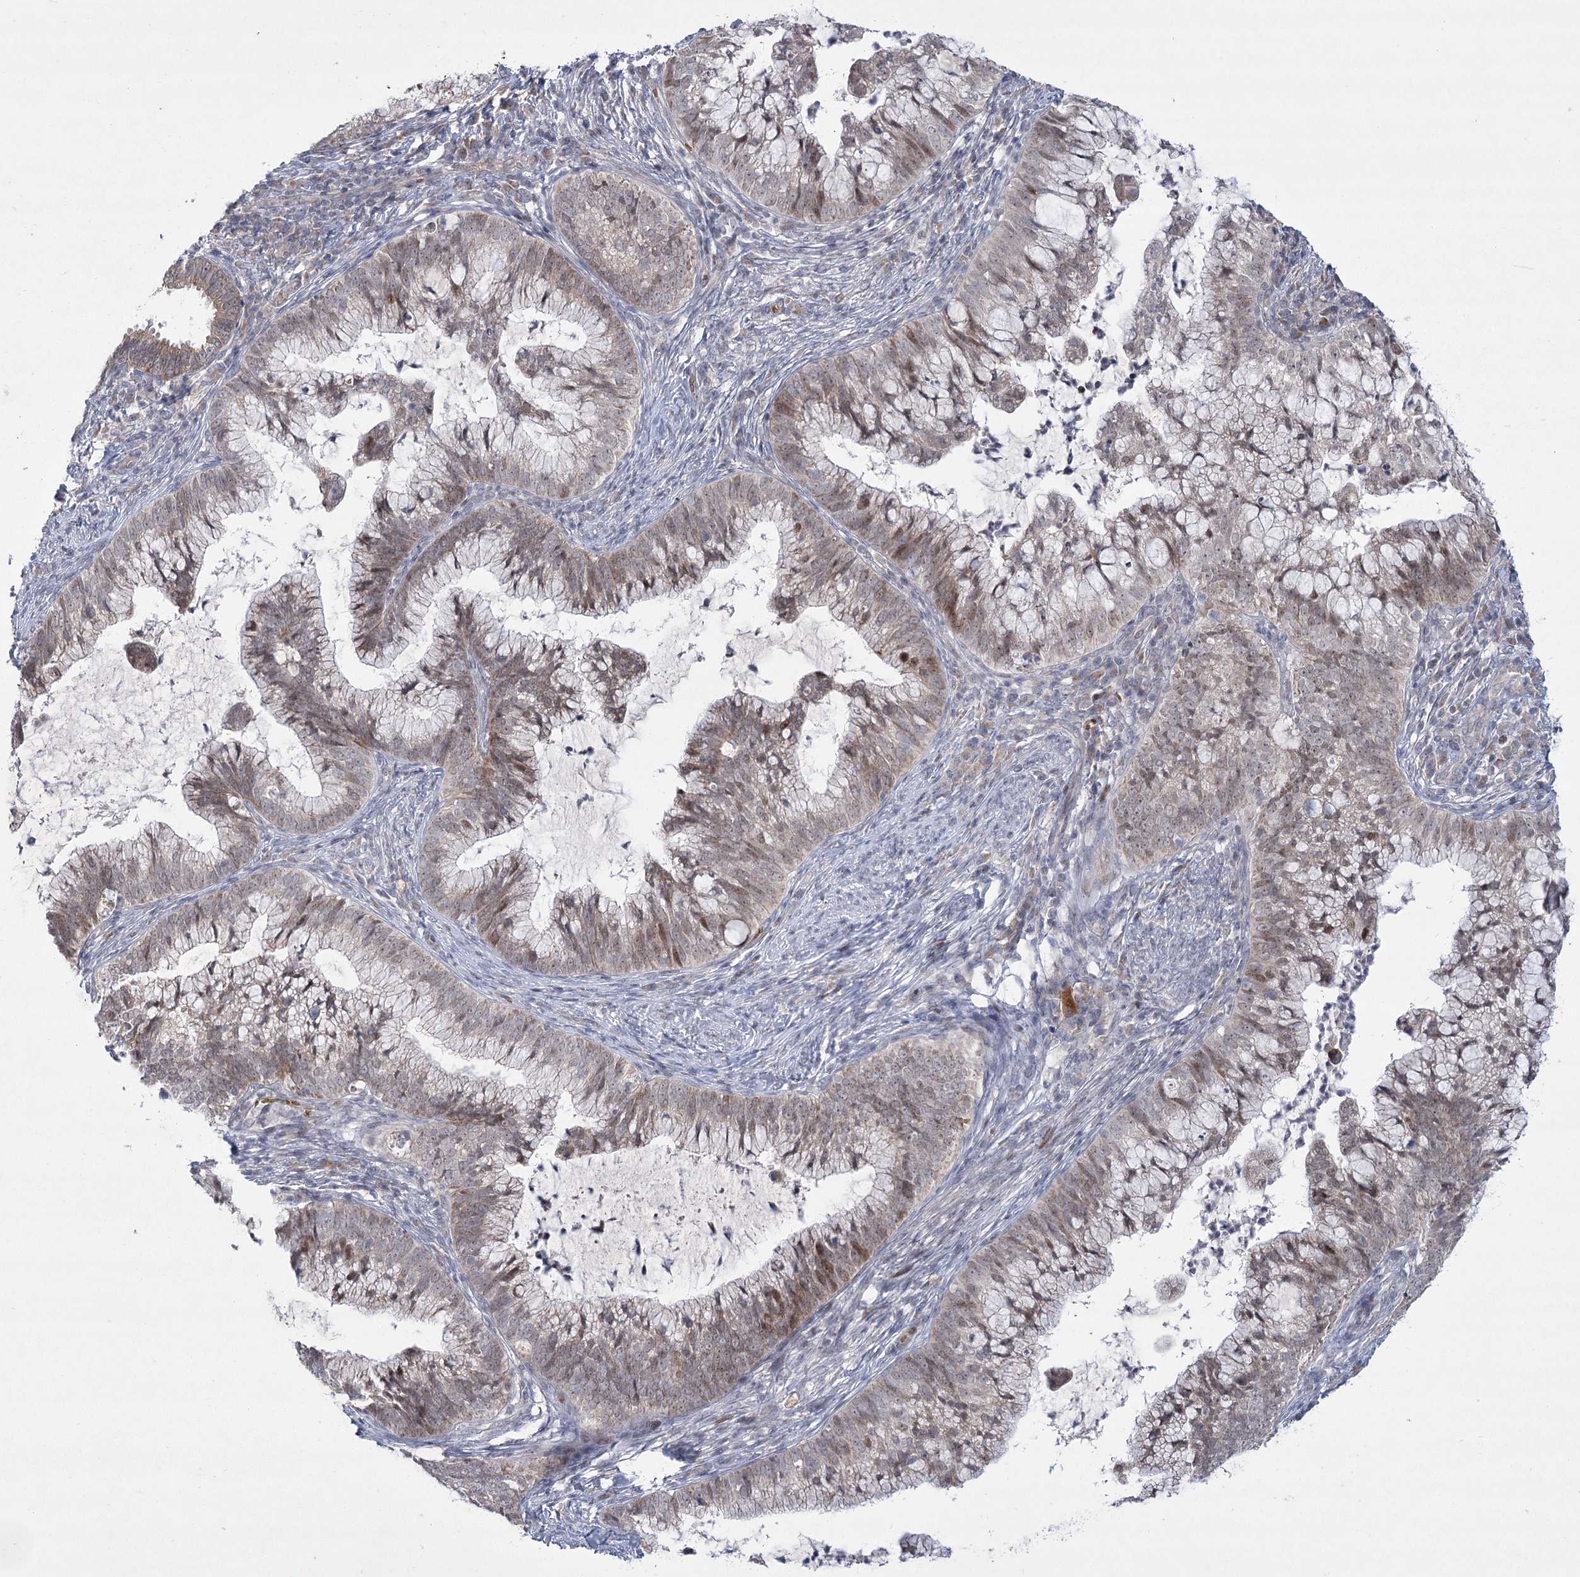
{"staining": {"intensity": "weak", "quantity": "25%-75%", "location": "cytoplasmic/membranous,nuclear"}, "tissue": "cervical cancer", "cell_type": "Tumor cells", "image_type": "cancer", "snomed": [{"axis": "morphology", "description": "Adenocarcinoma, NOS"}, {"axis": "topography", "description": "Cervix"}], "caption": "Approximately 25%-75% of tumor cells in human cervical cancer show weak cytoplasmic/membranous and nuclear protein positivity as visualized by brown immunohistochemical staining.", "gene": "NSMCE4A", "patient": {"sex": "female", "age": 36}}